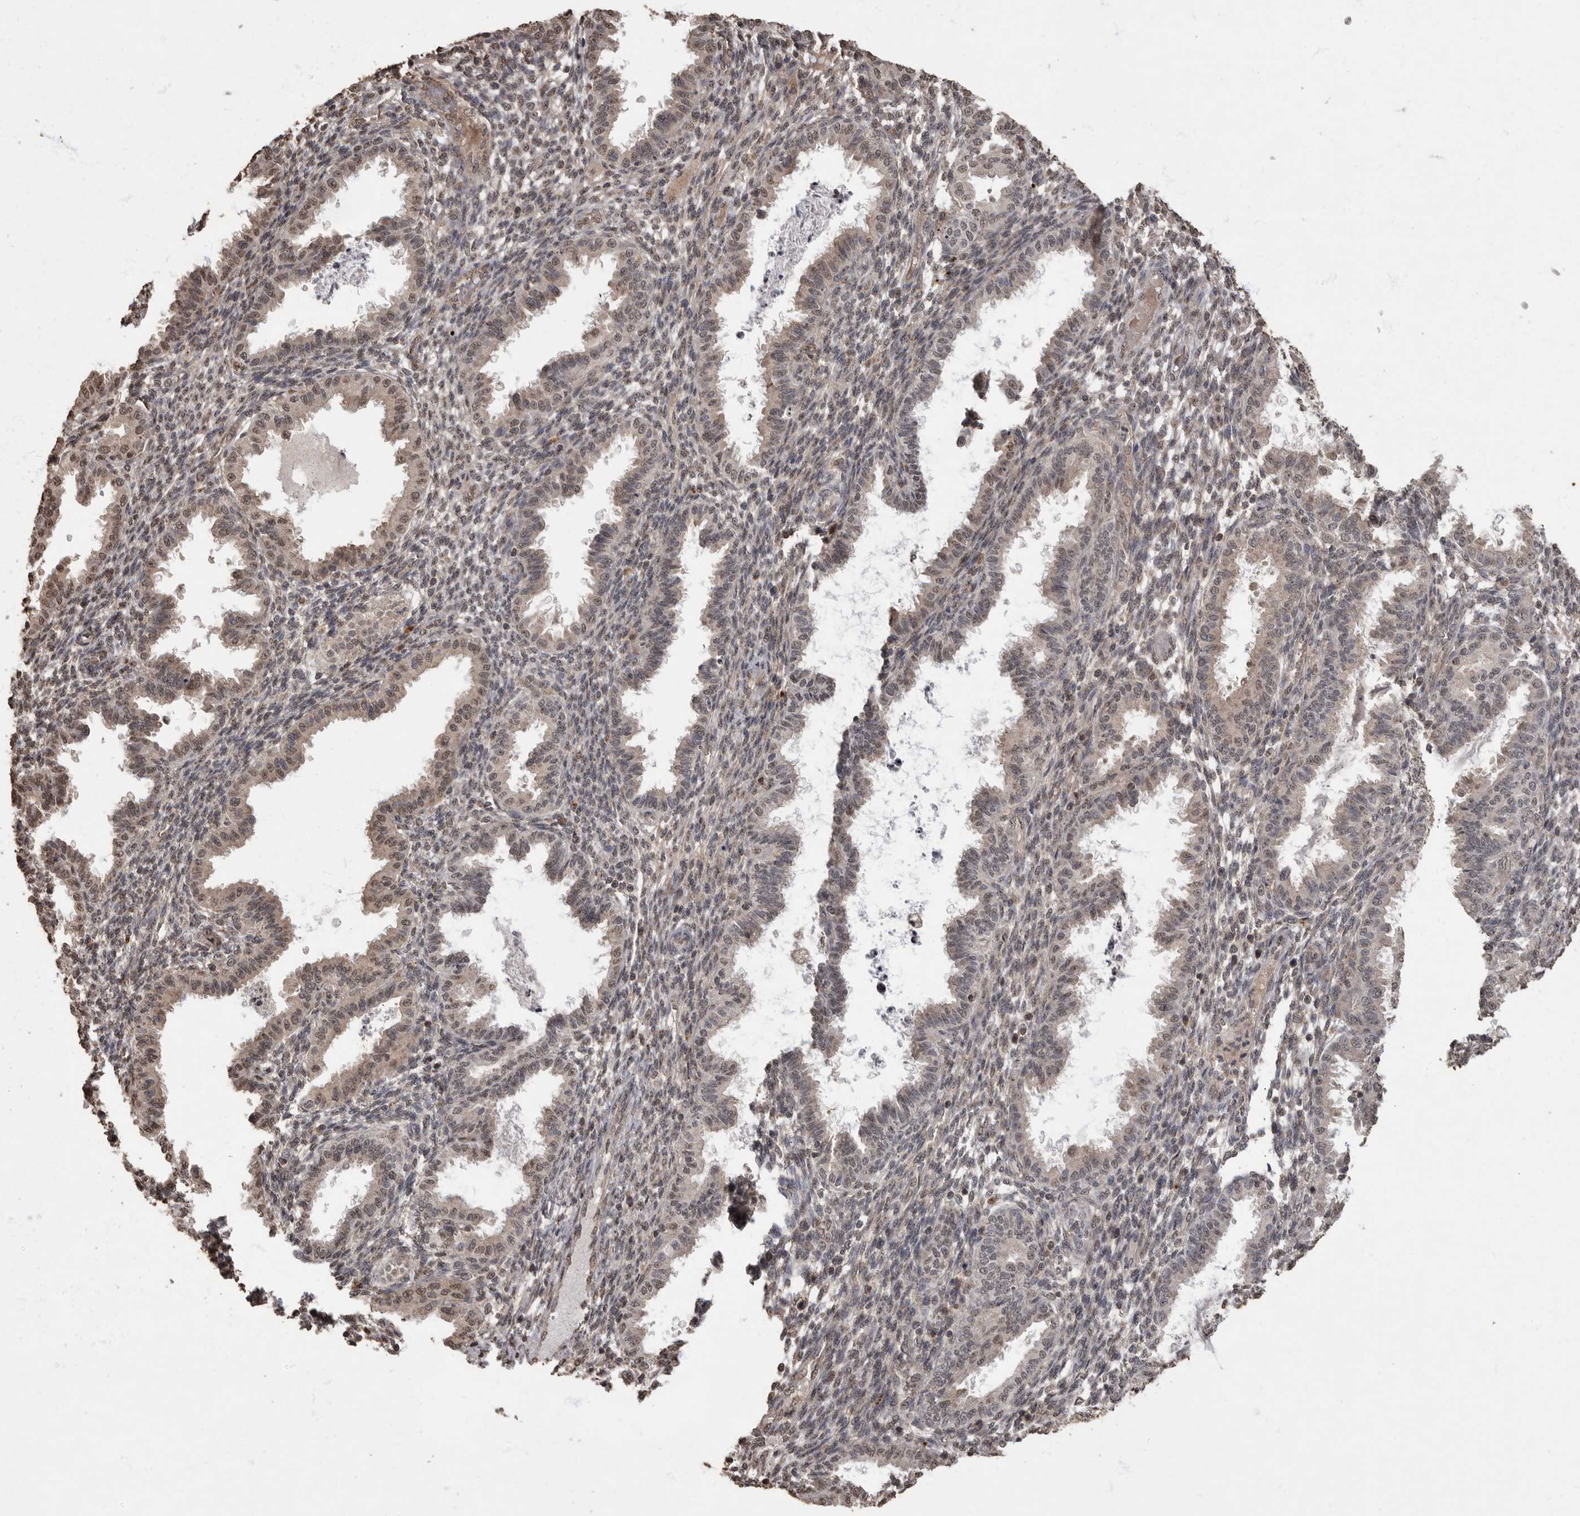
{"staining": {"intensity": "weak", "quantity": "25%-75%", "location": "cytoplasmic/membranous,nuclear"}, "tissue": "endometrium", "cell_type": "Cells in endometrial stroma", "image_type": "normal", "snomed": [{"axis": "morphology", "description": "Normal tissue, NOS"}, {"axis": "topography", "description": "Endometrium"}], "caption": "An IHC photomicrograph of benign tissue is shown. Protein staining in brown shows weak cytoplasmic/membranous,nuclear positivity in endometrium within cells in endometrial stroma.", "gene": "MAFG", "patient": {"sex": "female", "age": 33}}